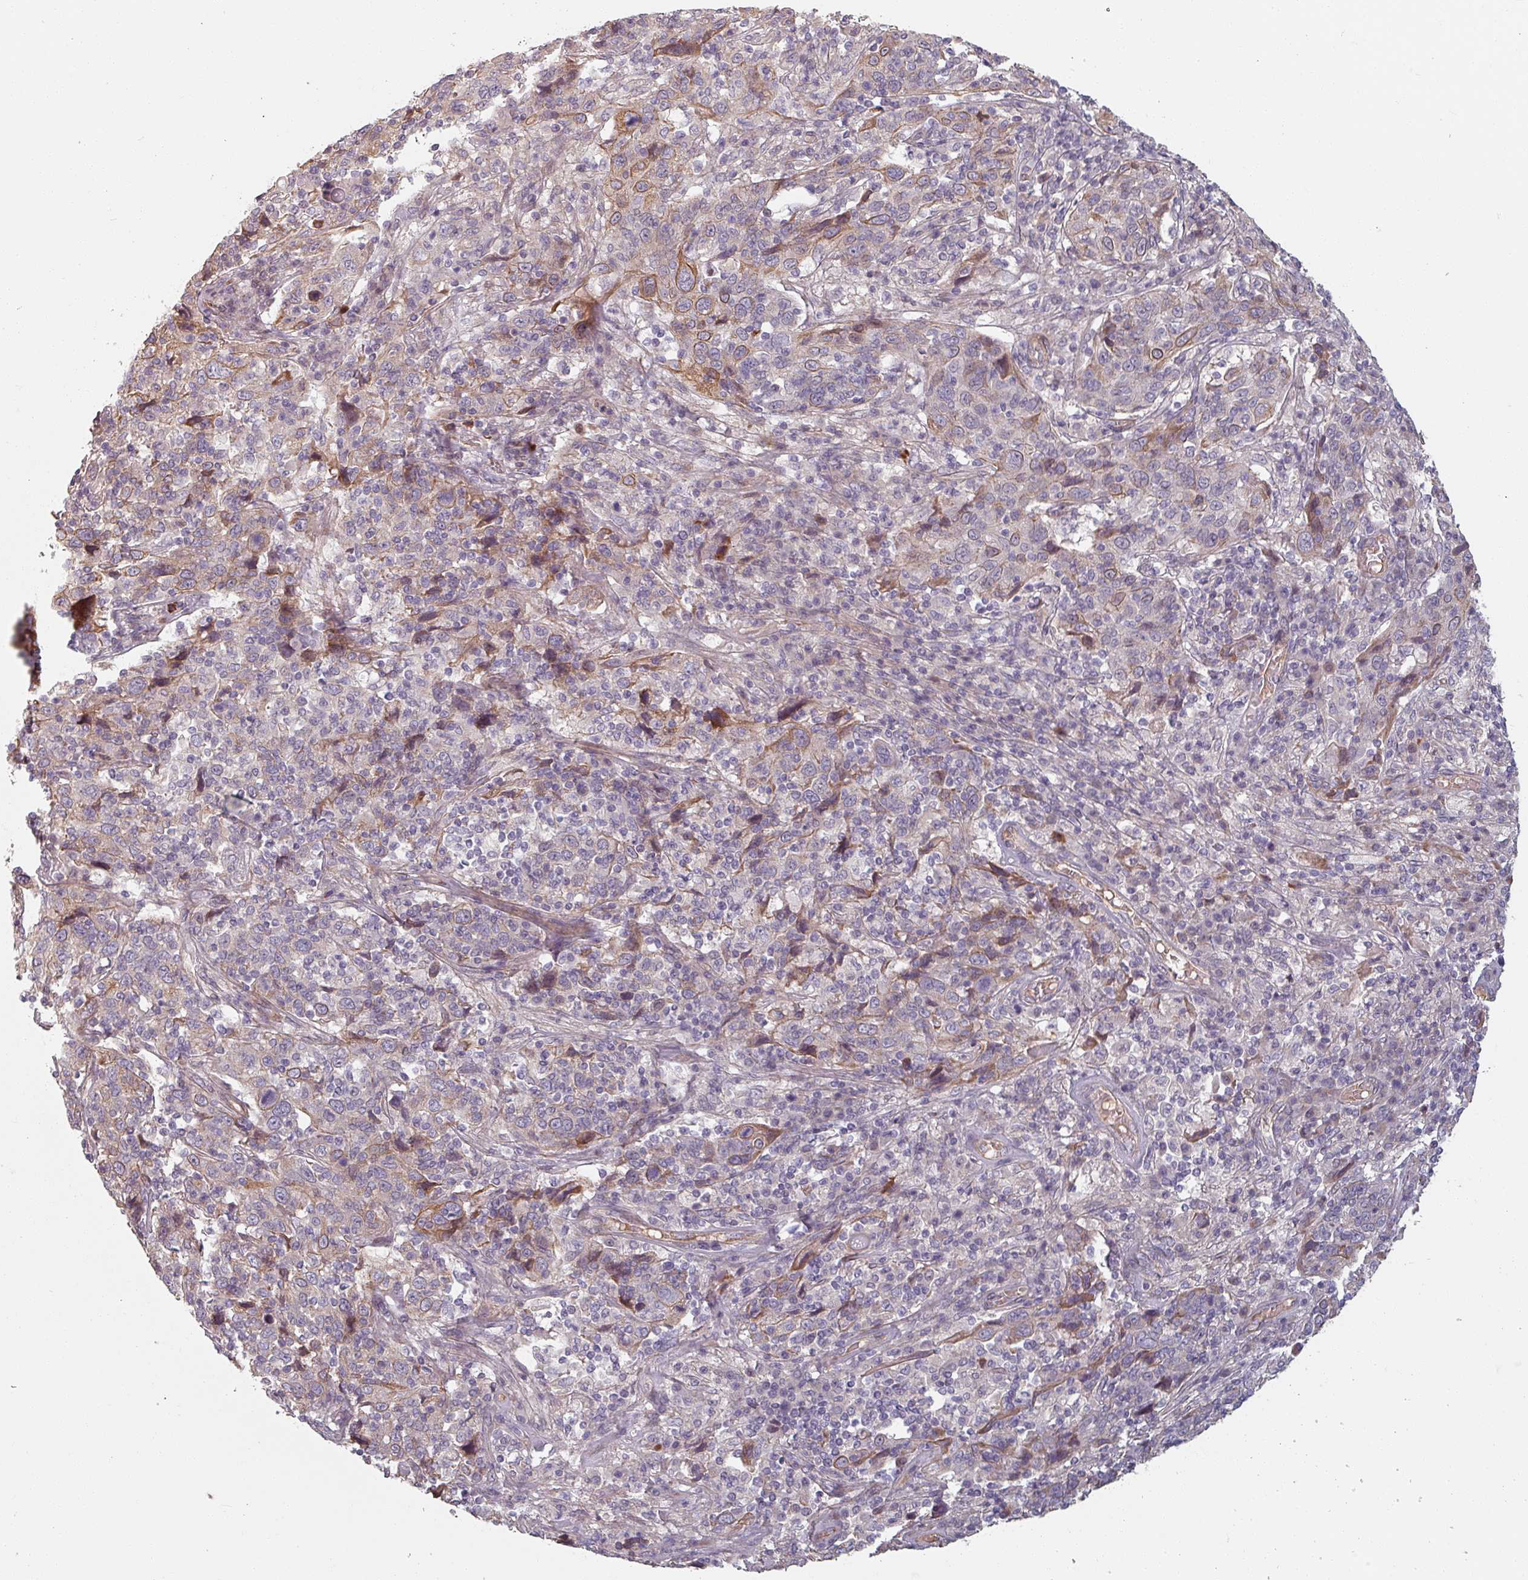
{"staining": {"intensity": "weak", "quantity": "<25%", "location": "cytoplasmic/membranous"}, "tissue": "cervical cancer", "cell_type": "Tumor cells", "image_type": "cancer", "snomed": [{"axis": "morphology", "description": "Squamous cell carcinoma, NOS"}, {"axis": "topography", "description": "Cervix"}], "caption": "Immunohistochemistry (IHC) photomicrograph of neoplastic tissue: human squamous cell carcinoma (cervical) stained with DAB (3,3'-diaminobenzidine) demonstrates no significant protein positivity in tumor cells.", "gene": "C4BPB", "patient": {"sex": "female", "age": 46}}